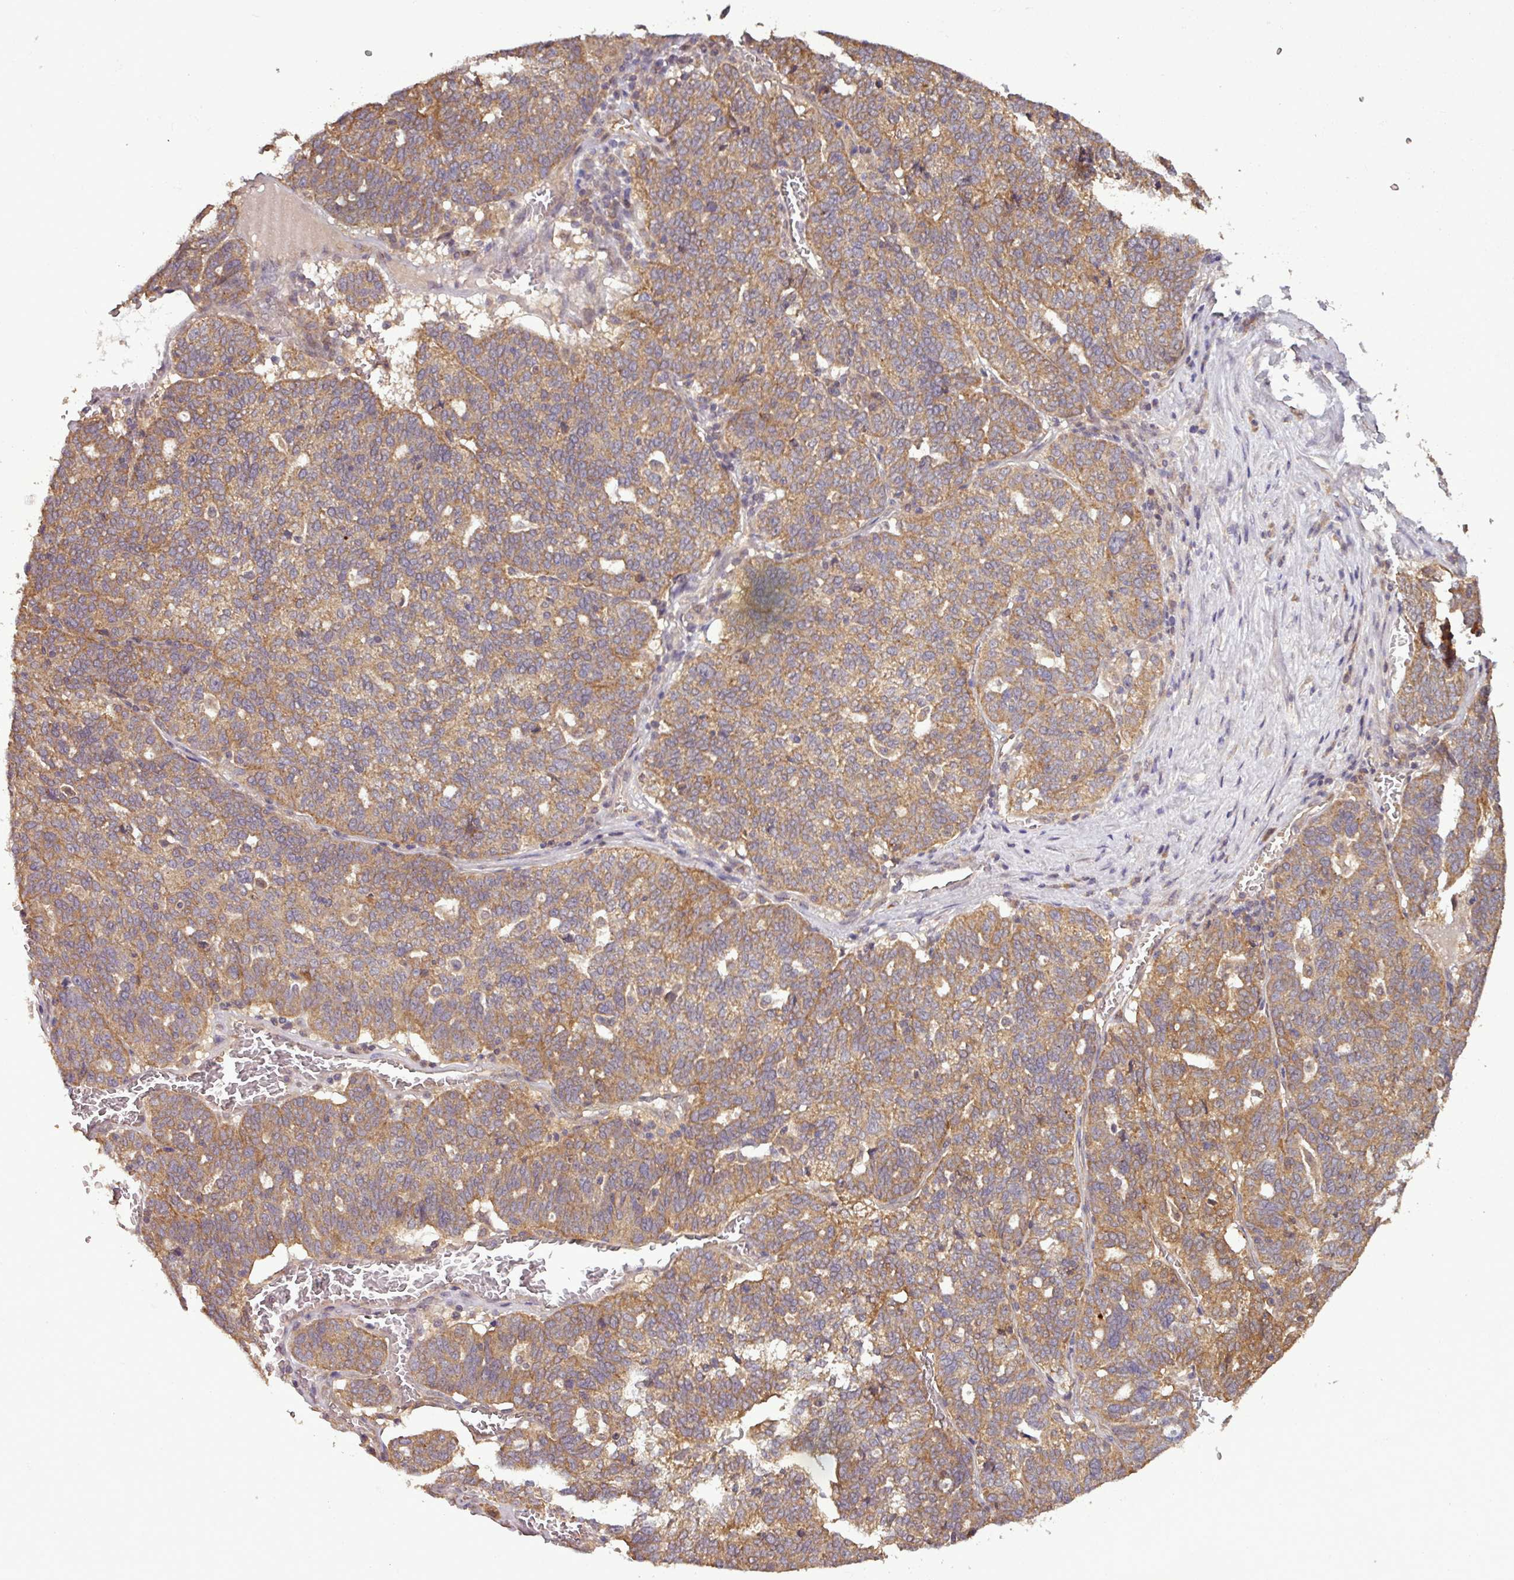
{"staining": {"intensity": "moderate", "quantity": ">75%", "location": "cytoplasmic/membranous"}, "tissue": "ovarian cancer", "cell_type": "Tumor cells", "image_type": "cancer", "snomed": [{"axis": "morphology", "description": "Cystadenocarcinoma, serous, NOS"}, {"axis": "topography", "description": "Ovary"}], "caption": "Moderate cytoplasmic/membranous protein positivity is present in about >75% of tumor cells in serous cystadenocarcinoma (ovarian).", "gene": "NT5C3A", "patient": {"sex": "female", "age": 59}}